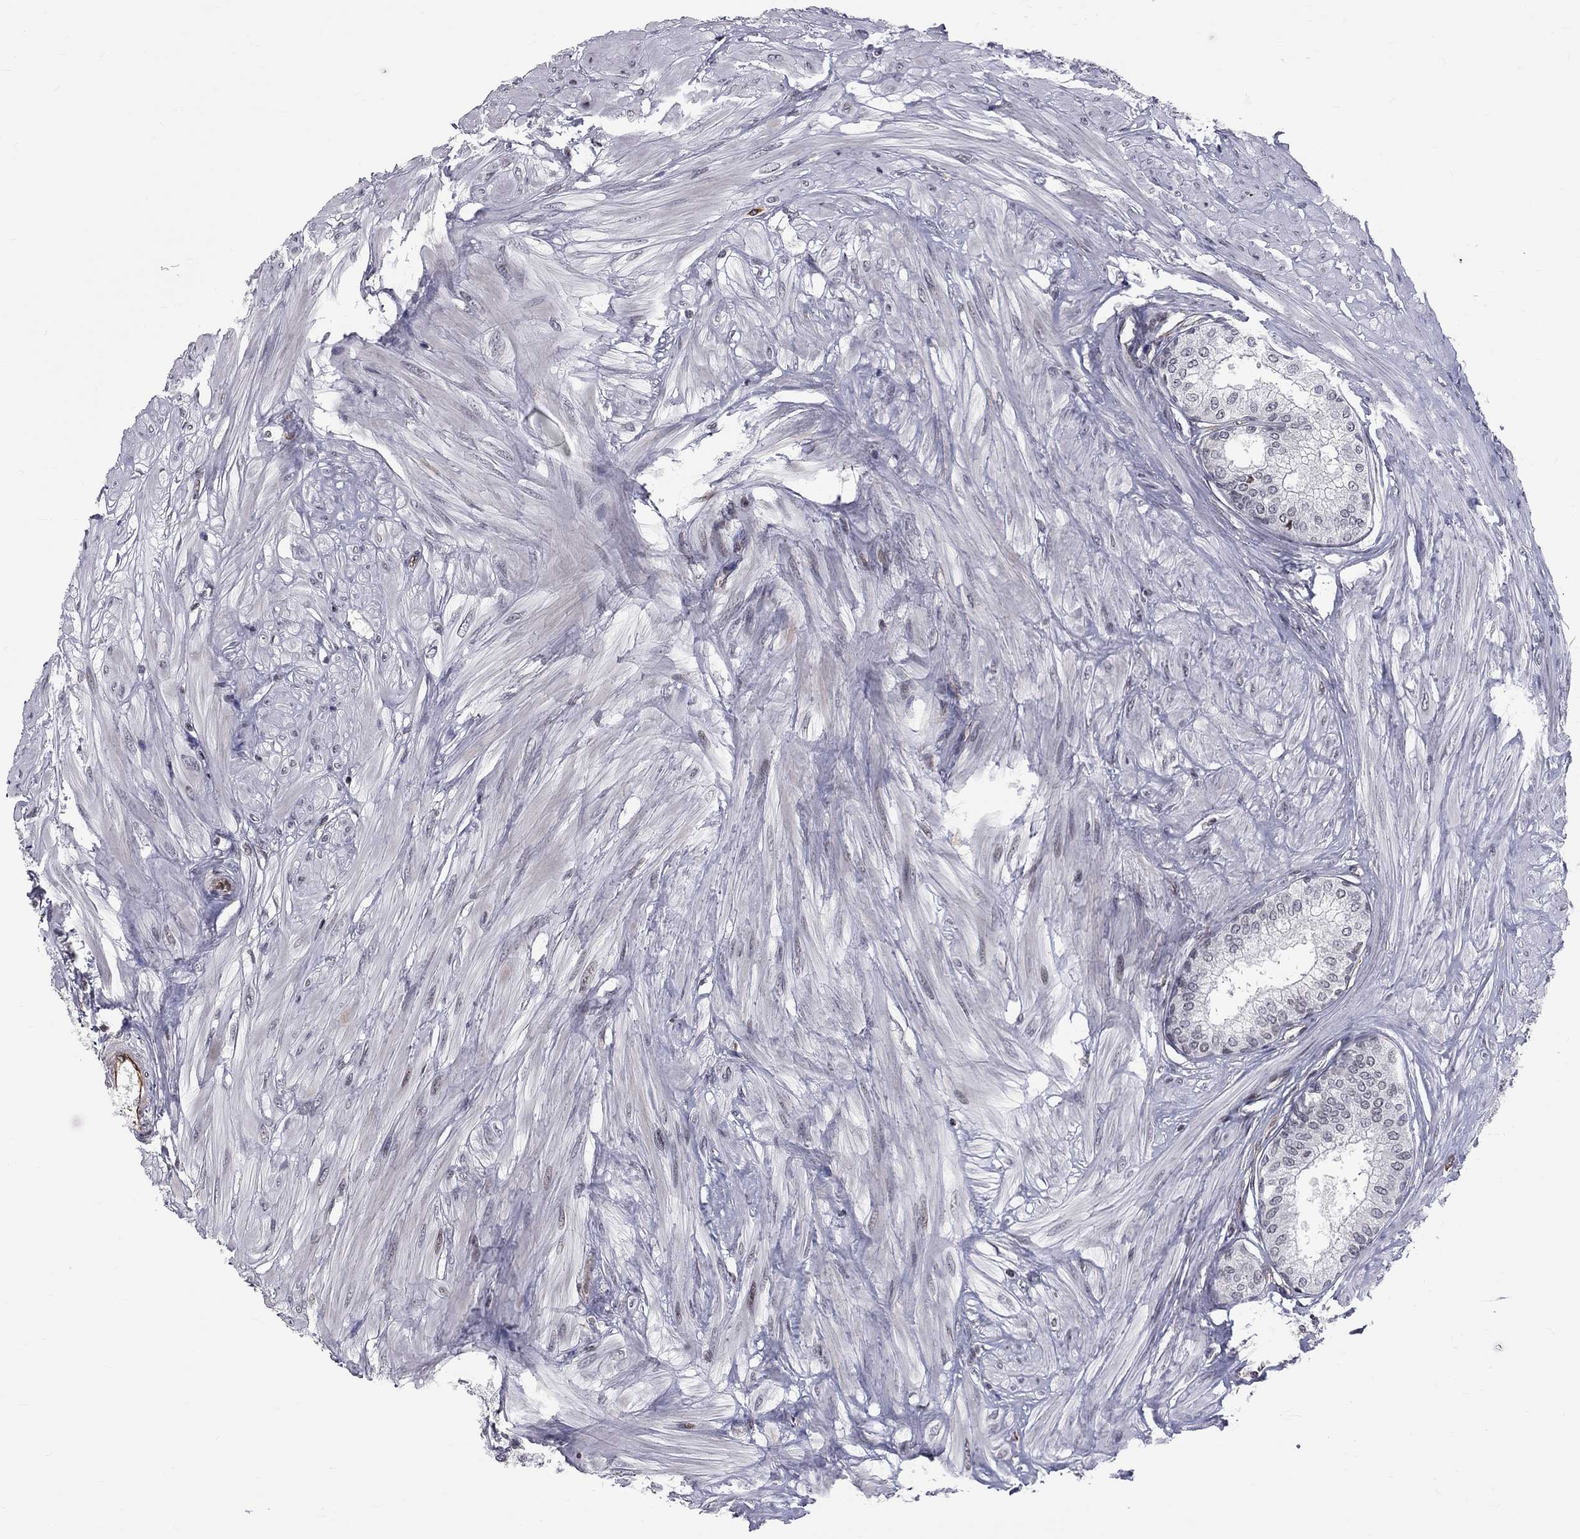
{"staining": {"intensity": "negative", "quantity": "none", "location": "none"}, "tissue": "prostate", "cell_type": "Glandular cells", "image_type": "normal", "snomed": [{"axis": "morphology", "description": "Normal tissue, NOS"}, {"axis": "topography", "description": "Prostate"}], "caption": "IHC of benign prostate shows no expression in glandular cells.", "gene": "MTNR1B", "patient": {"sex": "male", "age": 63}}